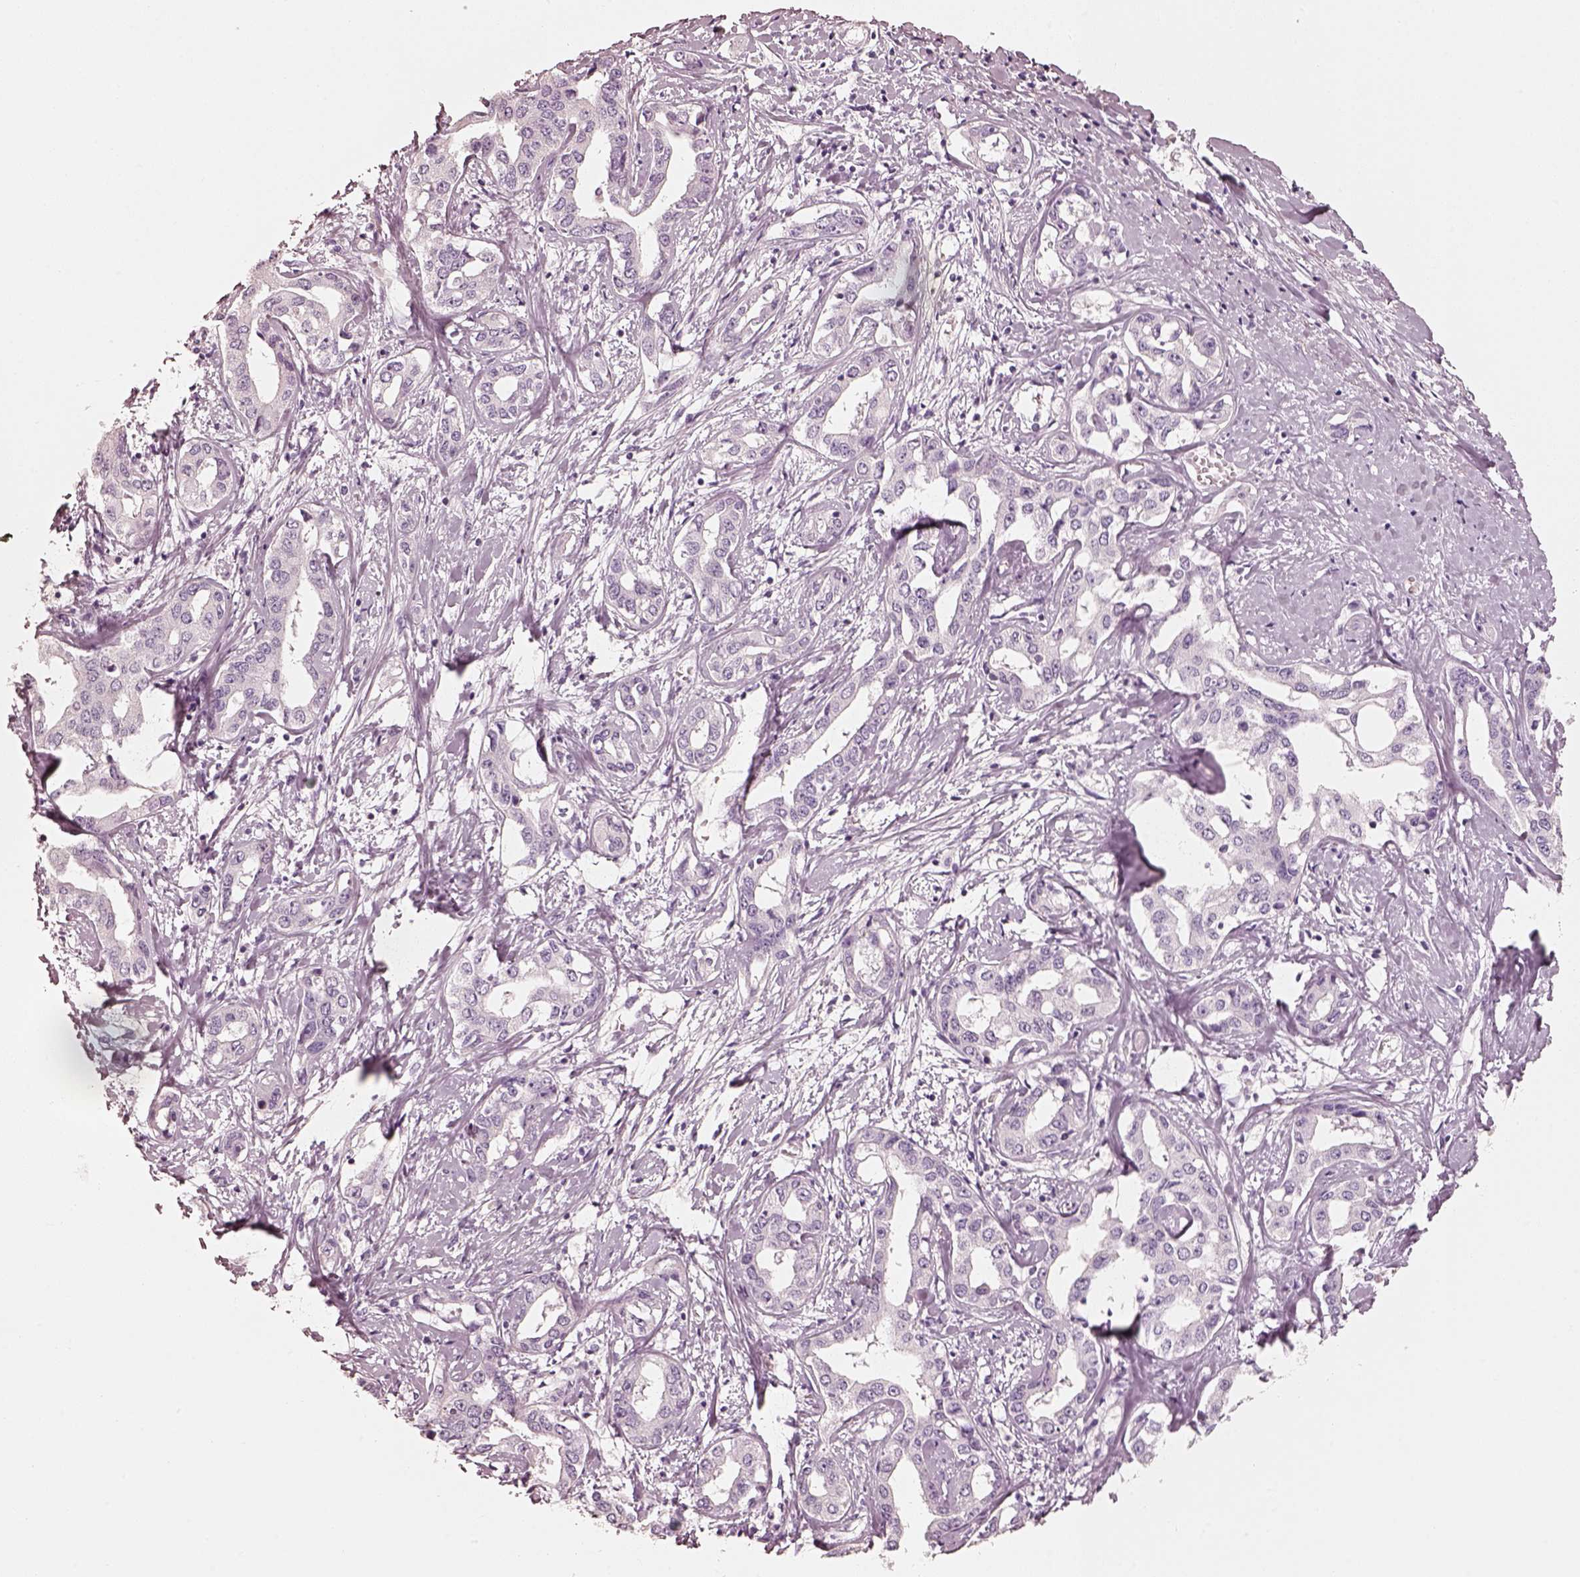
{"staining": {"intensity": "negative", "quantity": "none", "location": "none"}, "tissue": "liver cancer", "cell_type": "Tumor cells", "image_type": "cancer", "snomed": [{"axis": "morphology", "description": "Cholangiocarcinoma"}, {"axis": "topography", "description": "Liver"}], "caption": "Immunohistochemical staining of liver cancer (cholangiocarcinoma) exhibits no significant positivity in tumor cells.", "gene": "R3HDML", "patient": {"sex": "male", "age": 59}}